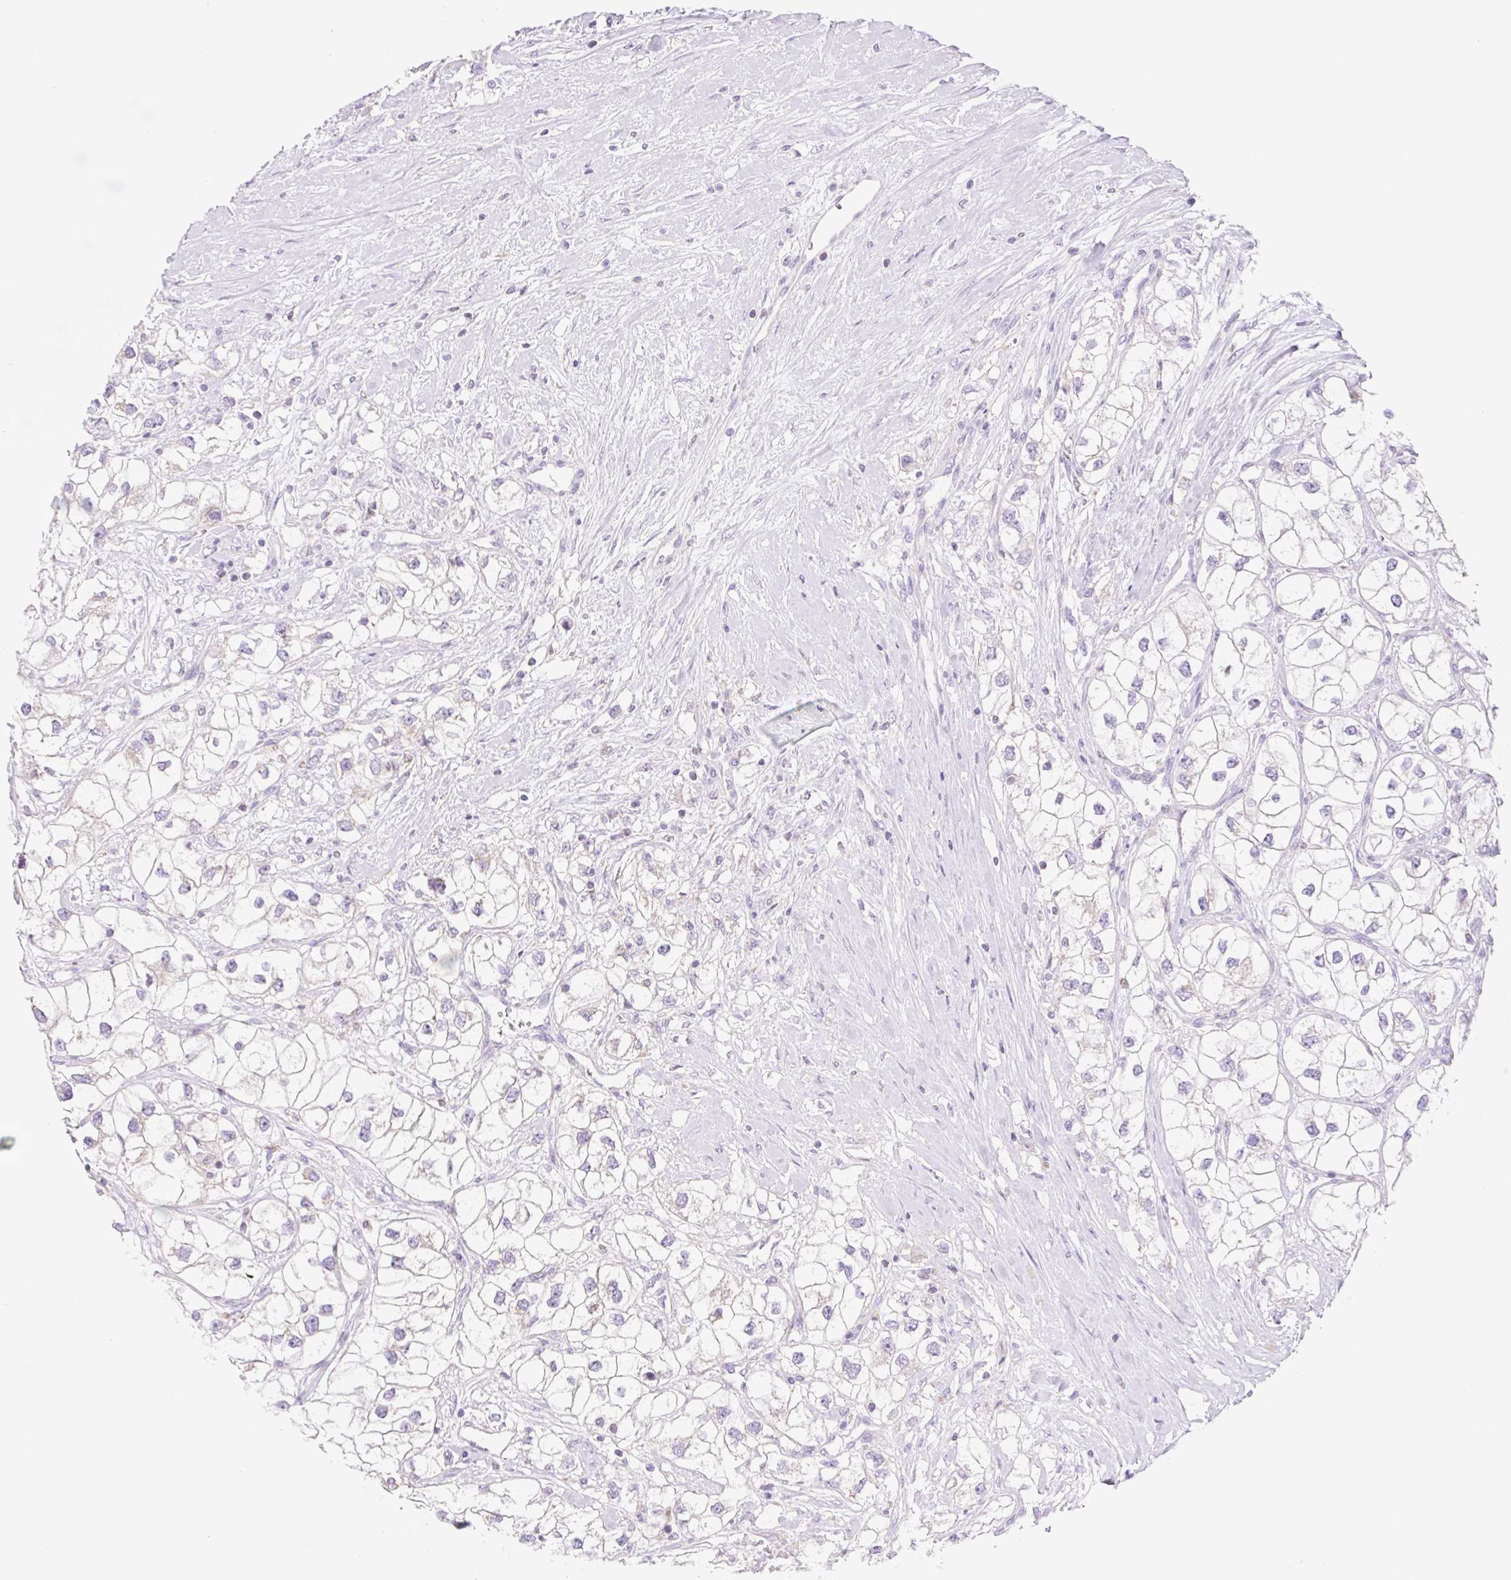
{"staining": {"intensity": "negative", "quantity": "none", "location": "none"}, "tissue": "renal cancer", "cell_type": "Tumor cells", "image_type": "cancer", "snomed": [{"axis": "morphology", "description": "Adenocarcinoma, NOS"}, {"axis": "topography", "description": "Kidney"}], "caption": "High magnification brightfield microscopy of adenocarcinoma (renal) stained with DAB (brown) and counterstained with hematoxylin (blue): tumor cells show no significant expression. (Stains: DAB immunohistochemistry with hematoxylin counter stain, Microscopy: brightfield microscopy at high magnification).", "gene": "FOCAD", "patient": {"sex": "male", "age": 59}}